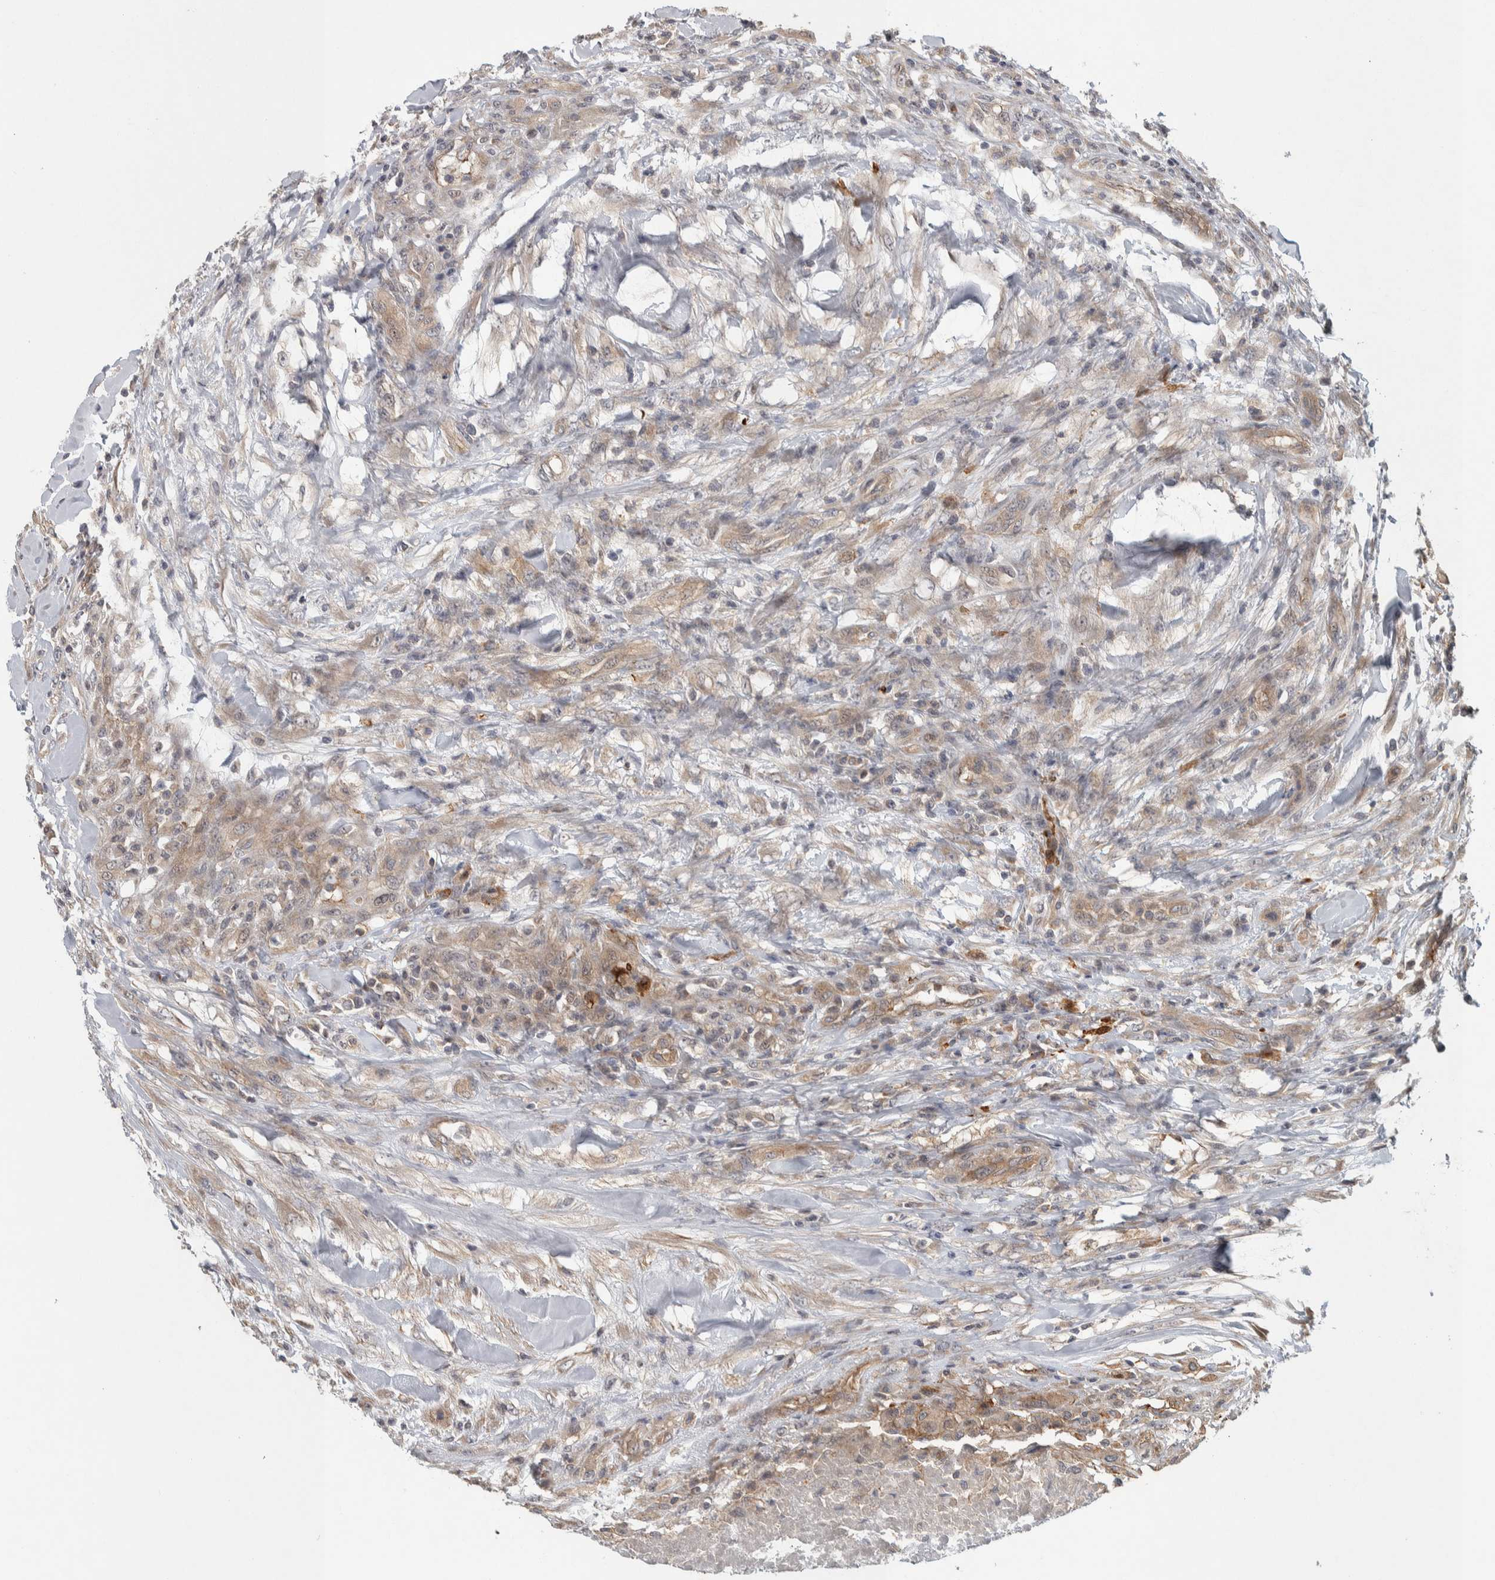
{"staining": {"intensity": "weak", "quantity": "25%-75%", "location": "cytoplasmic/membranous"}, "tissue": "testis cancer", "cell_type": "Tumor cells", "image_type": "cancer", "snomed": [{"axis": "morphology", "description": "Seminoma, NOS"}, {"axis": "topography", "description": "Testis"}], "caption": "Testis seminoma stained with DAB IHC demonstrates low levels of weak cytoplasmic/membranous staining in approximately 25%-75% of tumor cells.", "gene": "TBC1D31", "patient": {"sex": "male", "age": 59}}